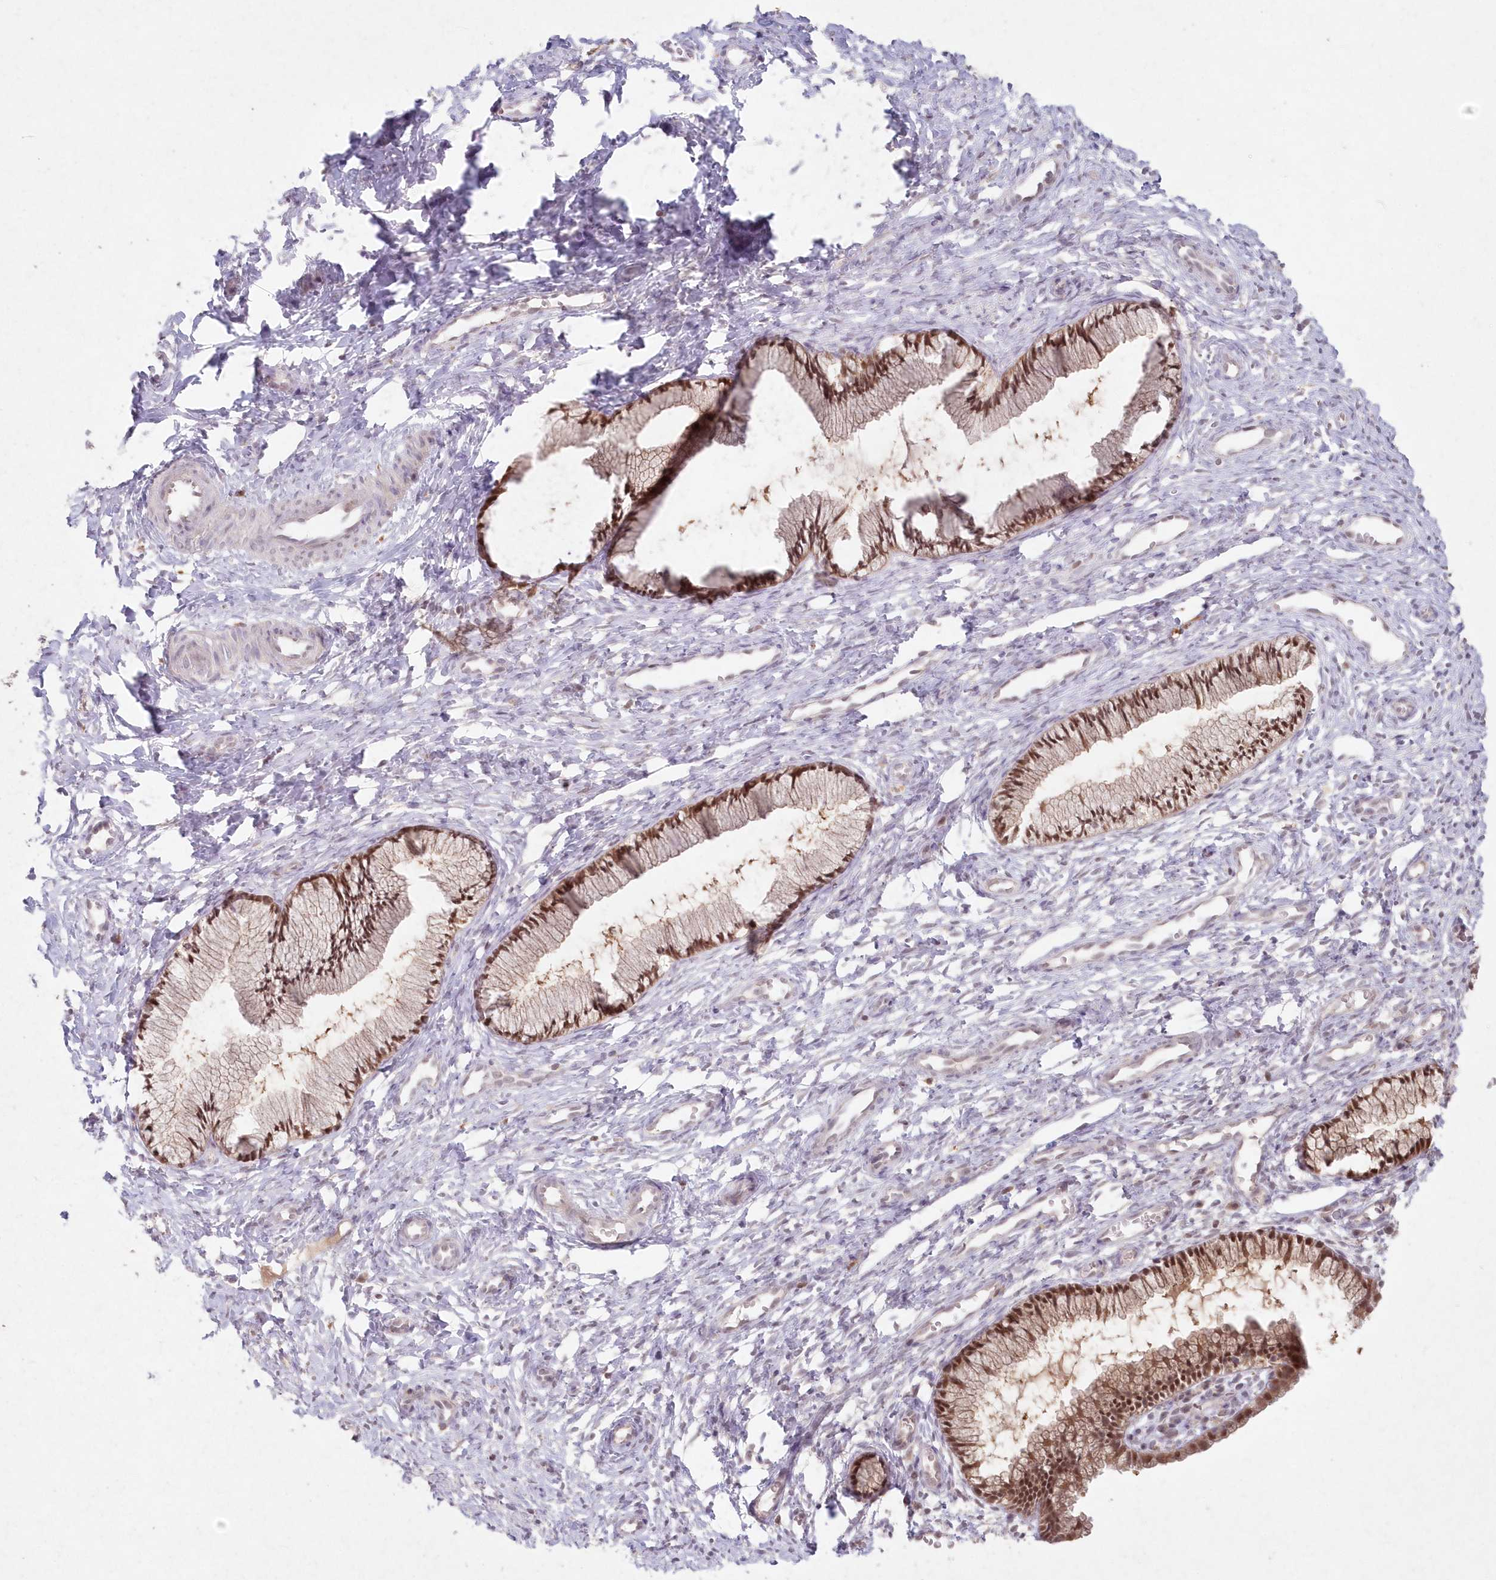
{"staining": {"intensity": "moderate", "quantity": ">75%", "location": "nuclear"}, "tissue": "cervix", "cell_type": "Glandular cells", "image_type": "normal", "snomed": [{"axis": "morphology", "description": "Normal tissue, NOS"}, {"axis": "topography", "description": "Cervix"}], "caption": "High-power microscopy captured an immunohistochemistry (IHC) micrograph of normal cervix, revealing moderate nuclear positivity in approximately >75% of glandular cells.", "gene": "ASCC1", "patient": {"sex": "female", "age": 27}}